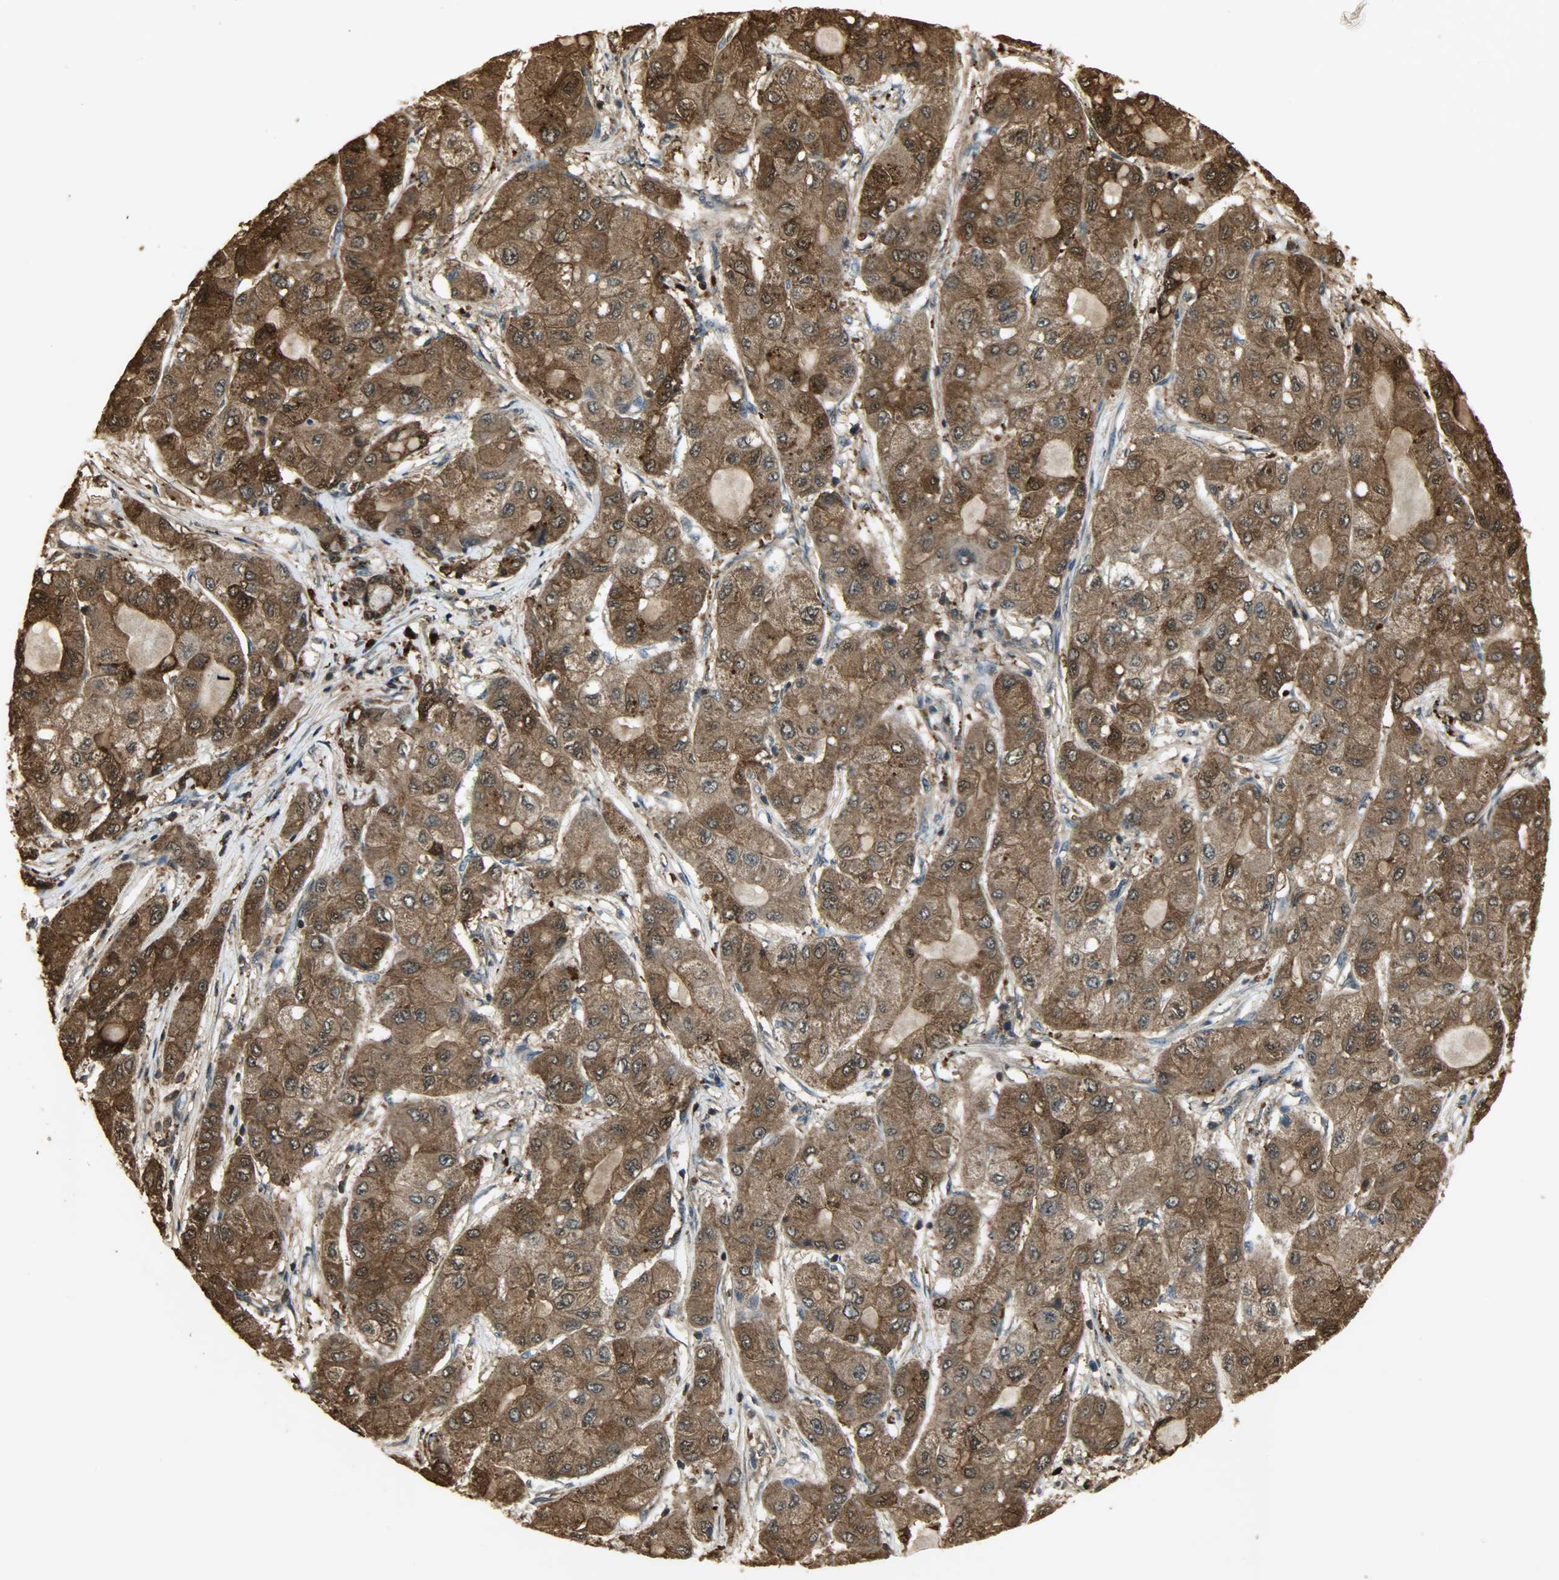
{"staining": {"intensity": "strong", "quantity": ">75%", "location": "cytoplasmic/membranous,nuclear"}, "tissue": "liver cancer", "cell_type": "Tumor cells", "image_type": "cancer", "snomed": [{"axis": "morphology", "description": "Carcinoma, Hepatocellular, NOS"}, {"axis": "topography", "description": "Liver"}], "caption": "A high amount of strong cytoplasmic/membranous and nuclear expression is appreciated in approximately >75% of tumor cells in liver hepatocellular carcinoma tissue. Using DAB (brown) and hematoxylin (blue) stains, captured at high magnification using brightfield microscopy.", "gene": "YWHAZ", "patient": {"sex": "male", "age": 80}}